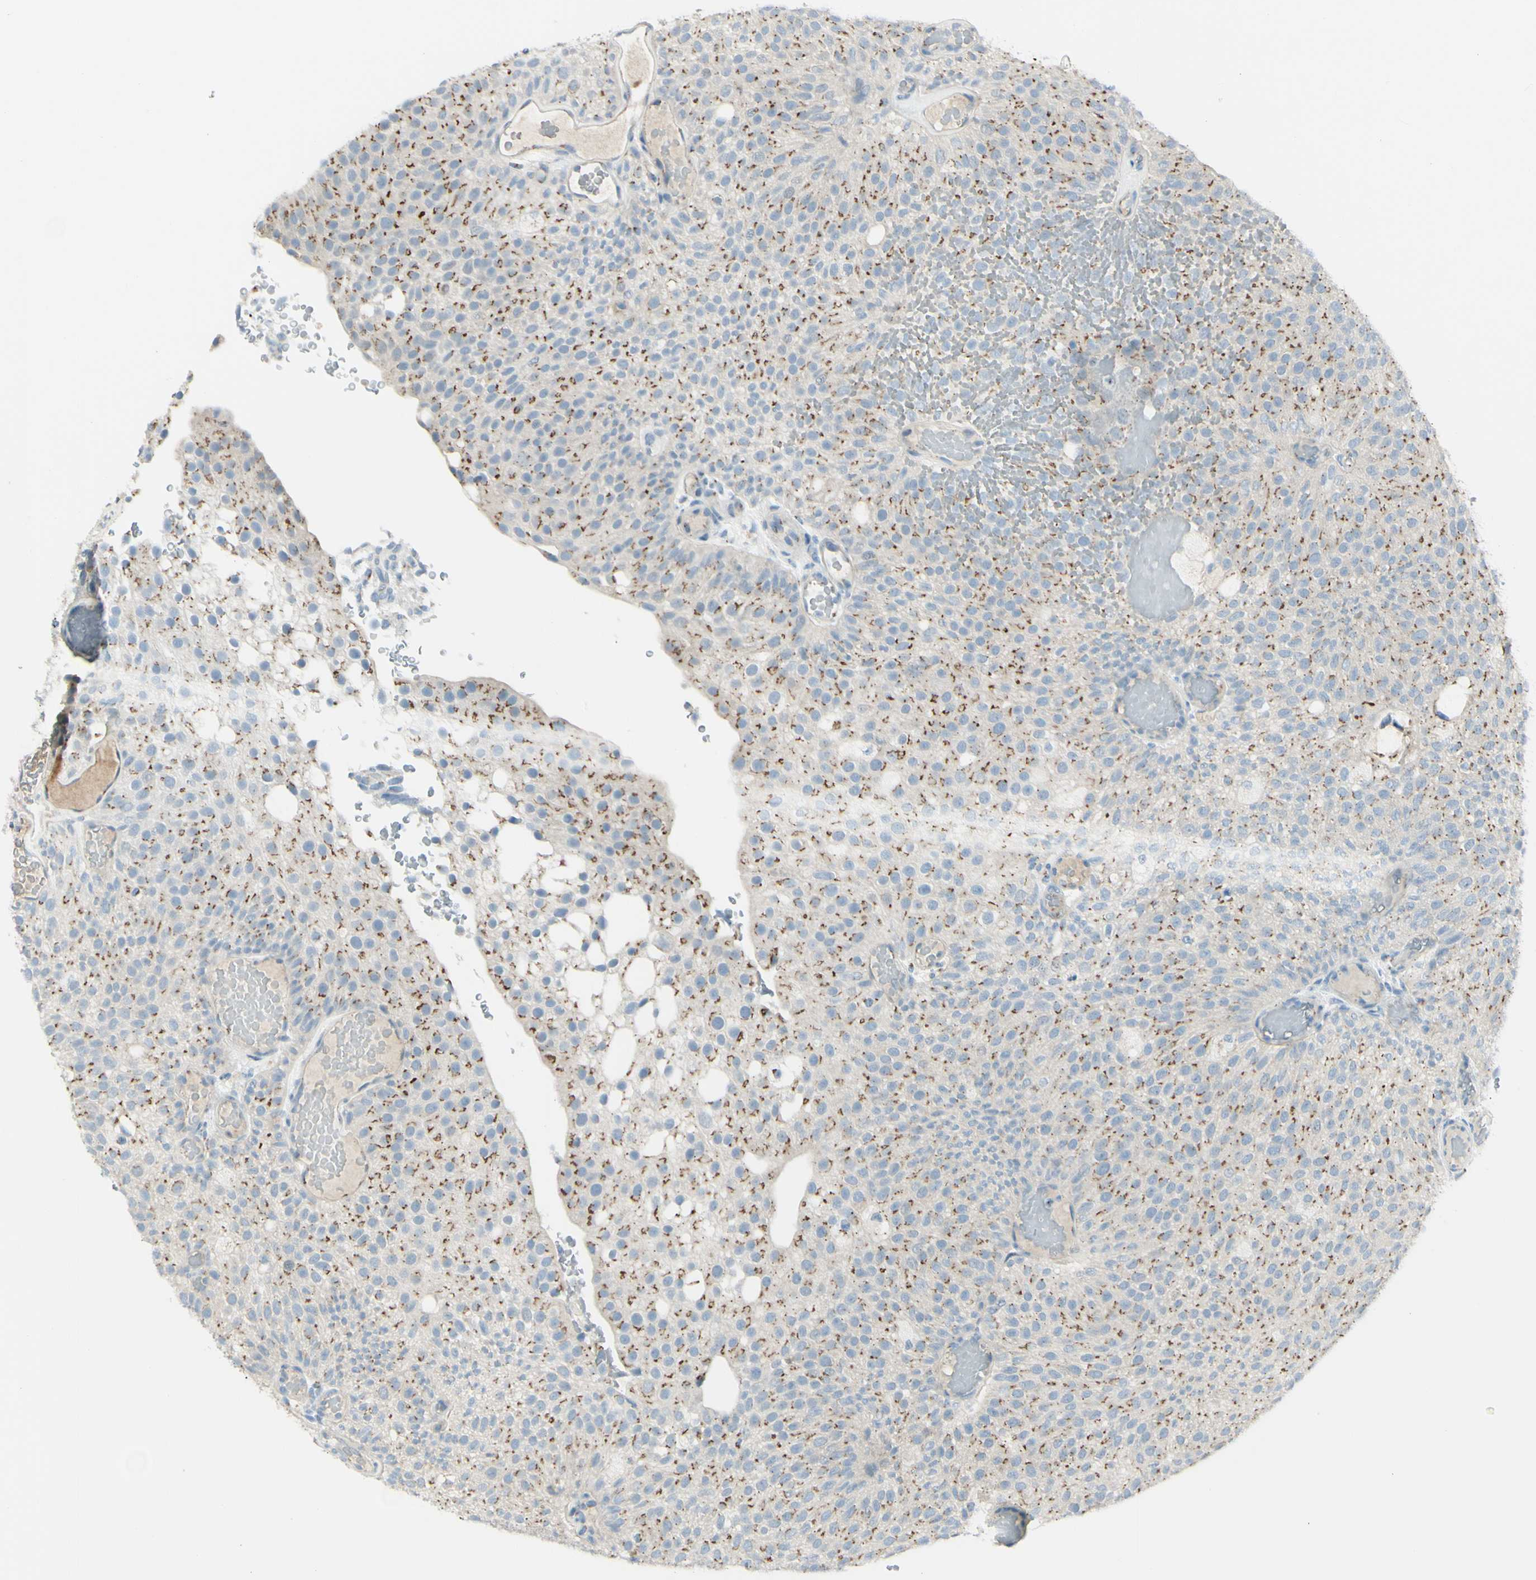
{"staining": {"intensity": "moderate", "quantity": ">75%", "location": "cytoplasmic/membranous"}, "tissue": "urothelial cancer", "cell_type": "Tumor cells", "image_type": "cancer", "snomed": [{"axis": "morphology", "description": "Urothelial carcinoma, Low grade"}, {"axis": "topography", "description": "Urinary bladder"}], "caption": "A brown stain labels moderate cytoplasmic/membranous positivity of a protein in human low-grade urothelial carcinoma tumor cells.", "gene": "B4GALT1", "patient": {"sex": "male", "age": 78}}